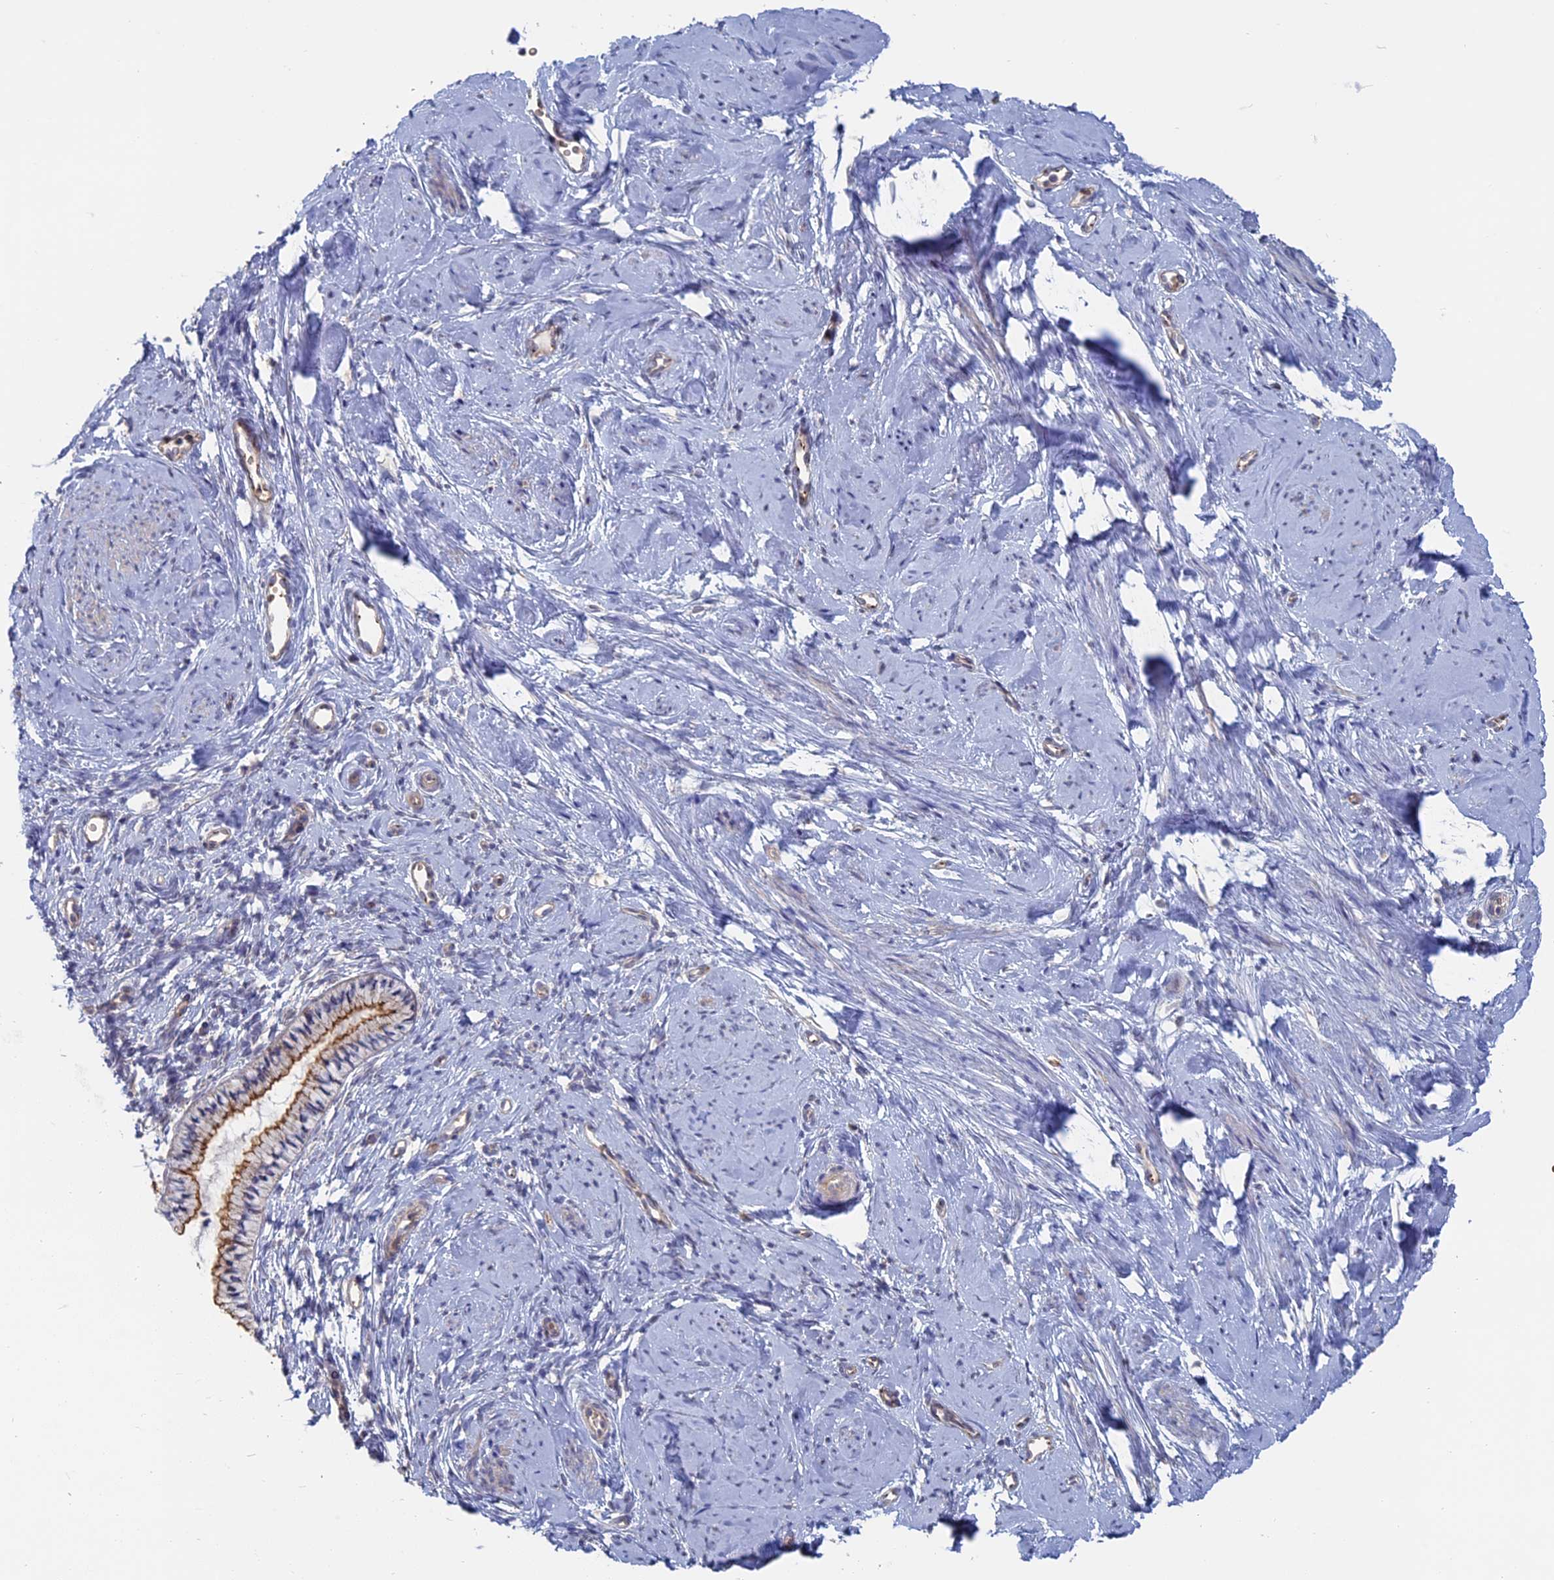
{"staining": {"intensity": "moderate", "quantity": "25%-75%", "location": "cytoplasmic/membranous"}, "tissue": "cervix", "cell_type": "Glandular cells", "image_type": "normal", "snomed": [{"axis": "morphology", "description": "Normal tissue, NOS"}, {"axis": "topography", "description": "Cervix"}], "caption": "Immunohistochemical staining of unremarkable human cervix exhibits medium levels of moderate cytoplasmic/membranous expression in approximately 25%-75% of glandular cells. (Brightfield microscopy of DAB IHC at high magnification).", "gene": "TBC1D30", "patient": {"sex": "female", "age": 57}}